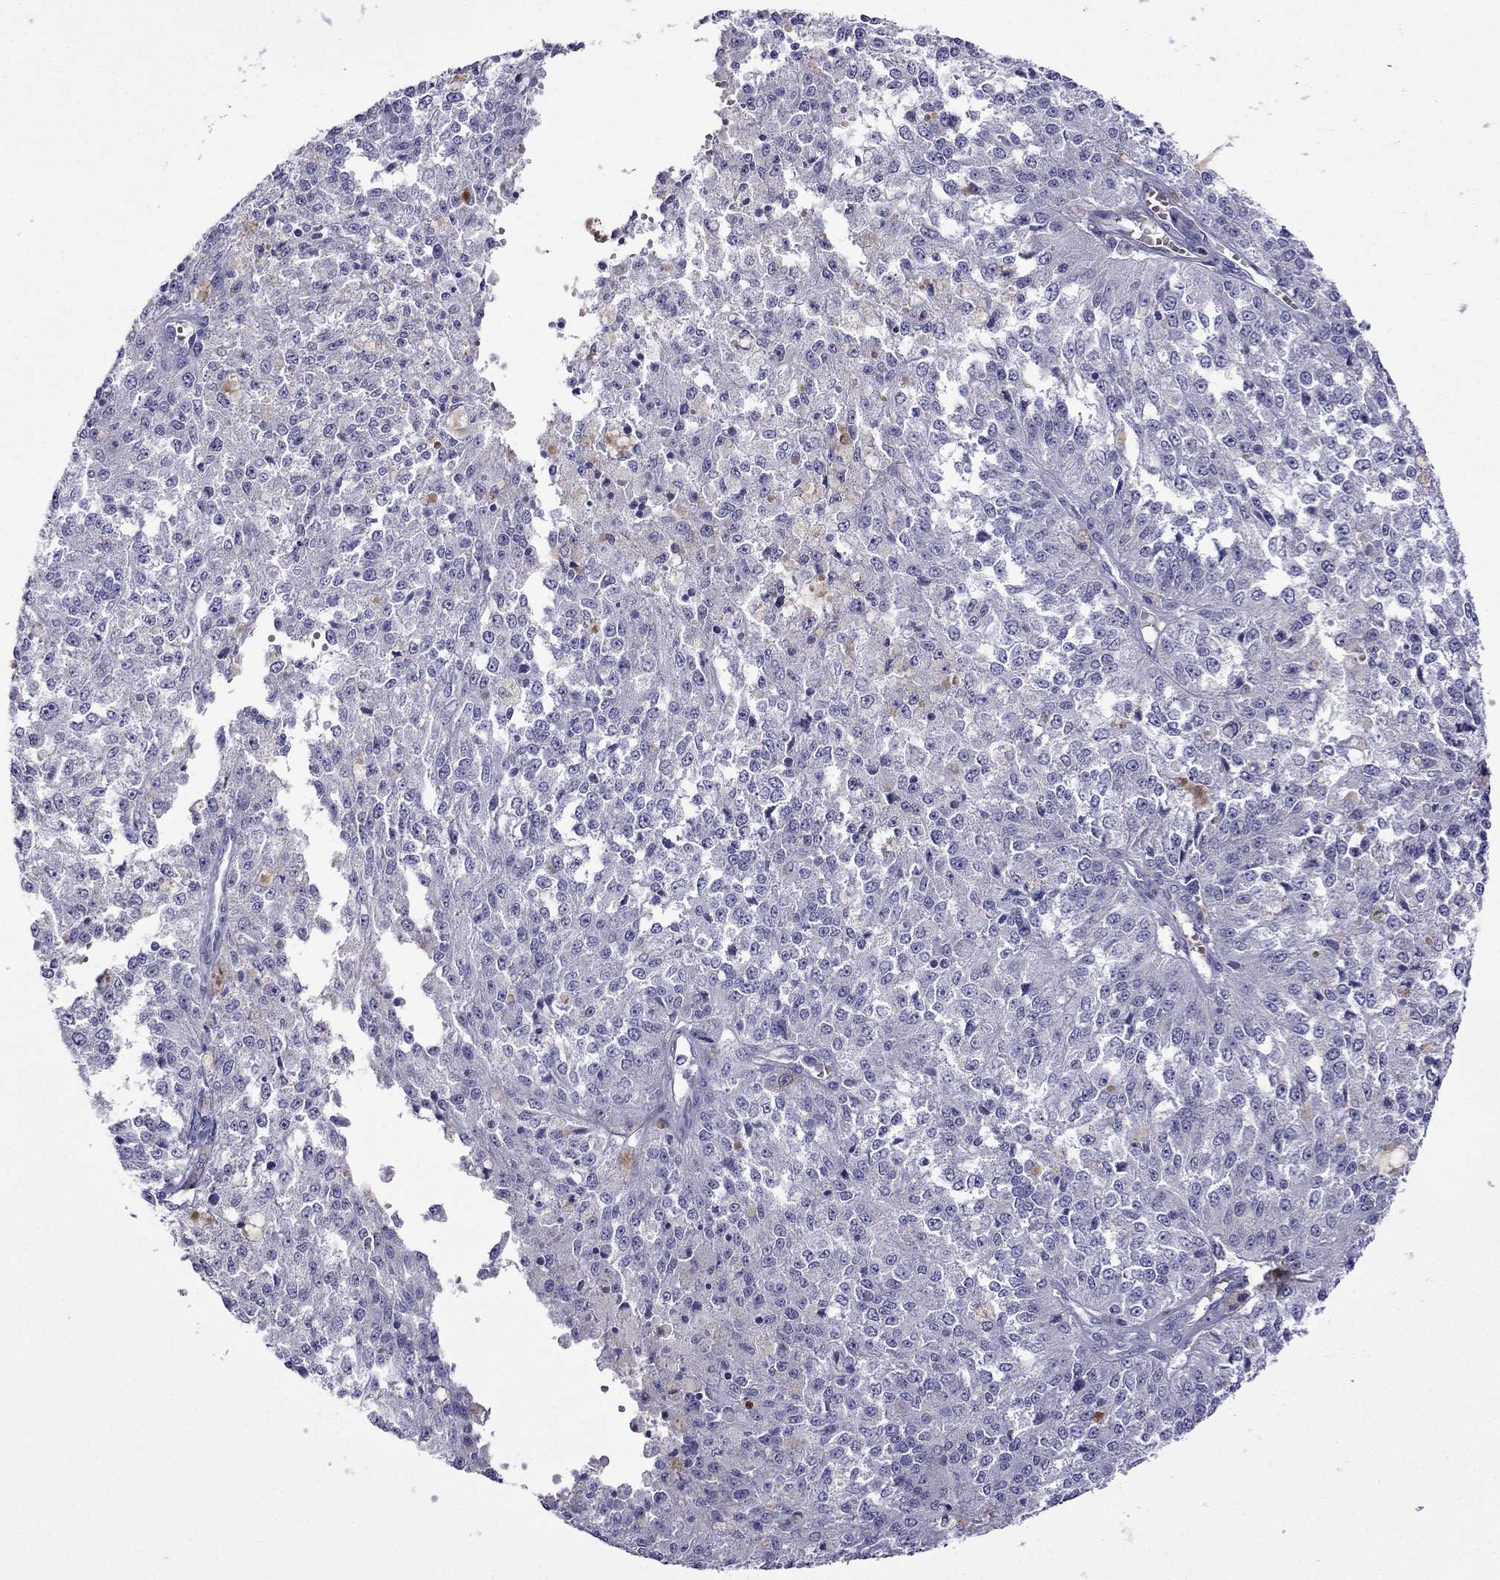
{"staining": {"intensity": "negative", "quantity": "none", "location": "none"}, "tissue": "melanoma", "cell_type": "Tumor cells", "image_type": "cancer", "snomed": [{"axis": "morphology", "description": "Malignant melanoma, Metastatic site"}, {"axis": "topography", "description": "Lymph node"}], "caption": "This is a image of immunohistochemistry (IHC) staining of melanoma, which shows no staining in tumor cells.", "gene": "TDRD1", "patient": {"sex": "female", "age": 64}}